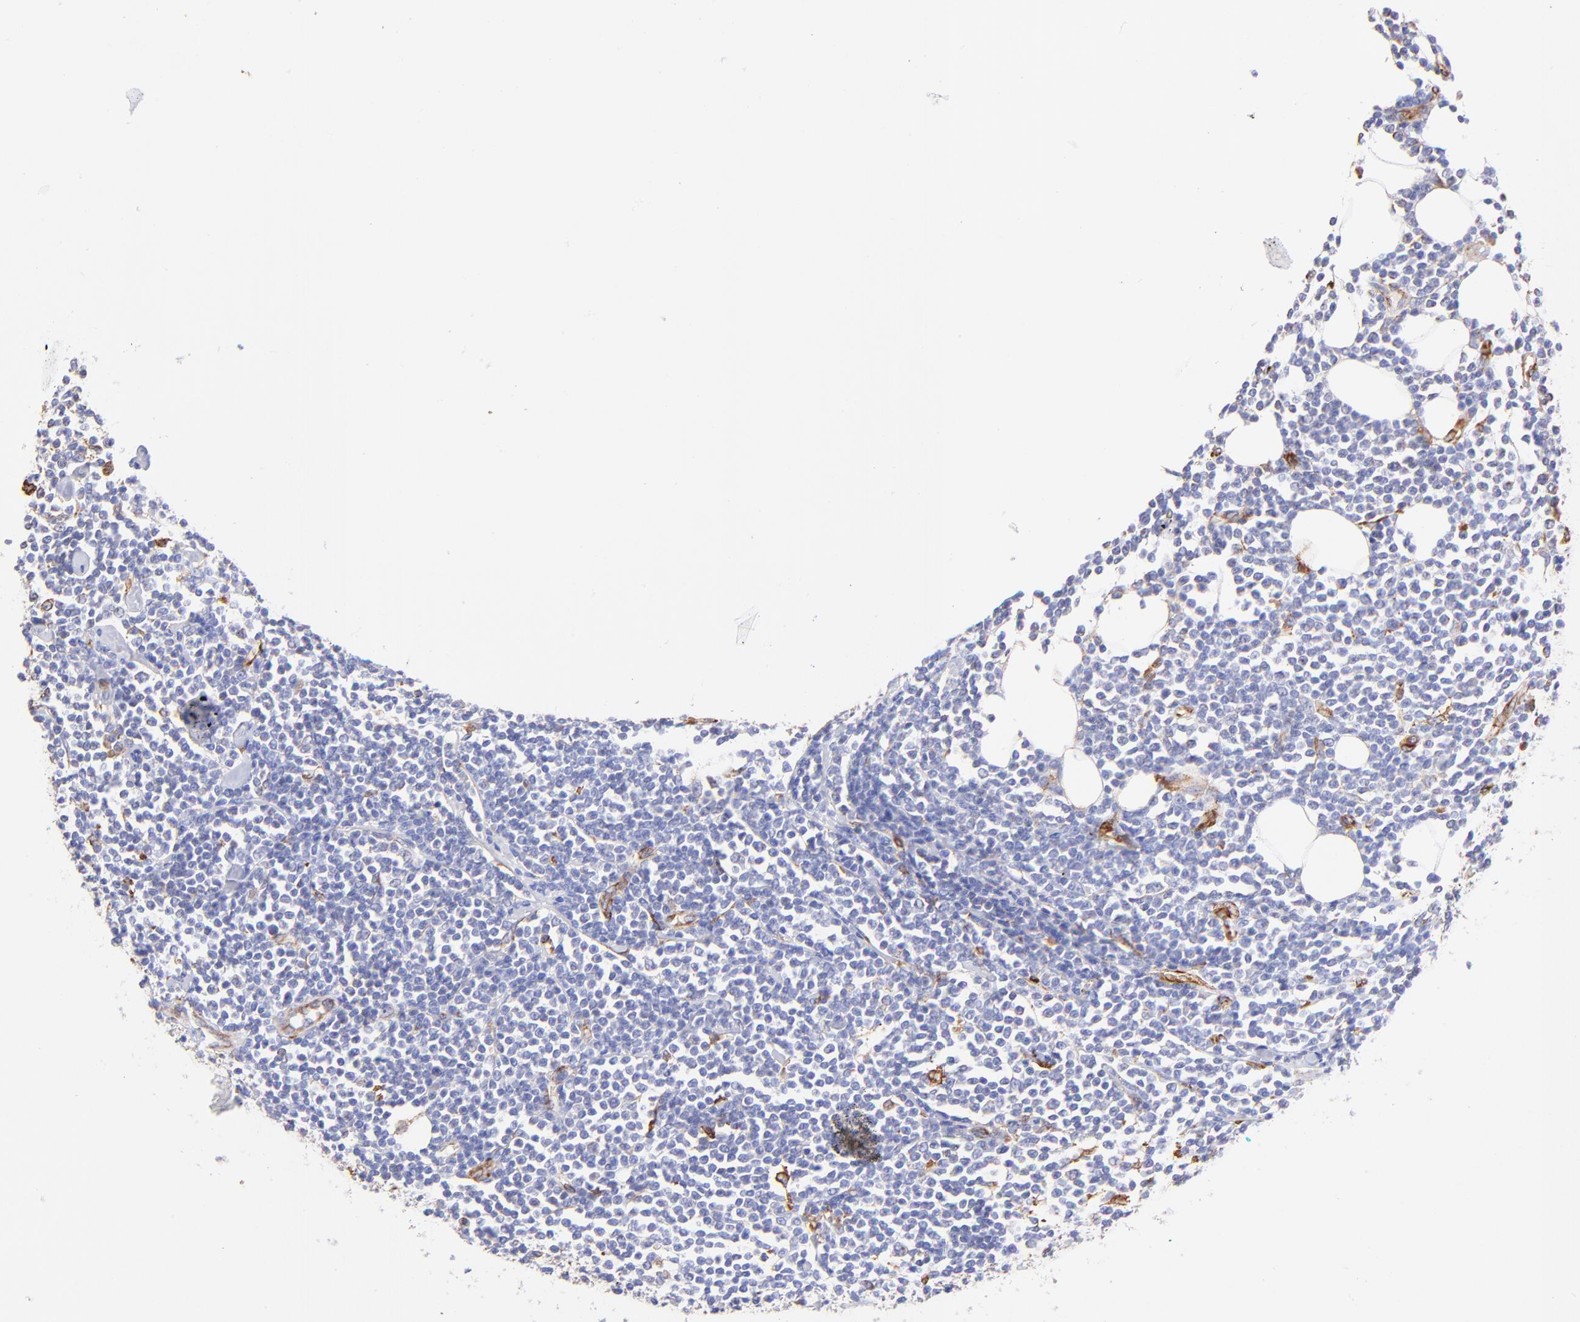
{"staining": {"intensity": "negative", "quantity": "none", "location": "none"}, "tissue": "lymphoma", "cell_type": "Tumor cells", "image_type": "cancer", "snomed": [{"axis": "morphology", "description": "Malignant lymphoma, non-Hodgkin's type, Low grade"}, {"axis": "topography", "description": "Soft tissue"}], "caption": "Immunohistochemistry of human low-grade malignant lymphoma, non-Hodgkin's type demonstrates no staining in tumor cells. (Brightfield microscopy of DAB (3,3'-diaminobenzidine) immunohistochemistry (IHC) at high magnification).", "gene": "SPARC", "patient": {"sex": "male", "age": 92}}